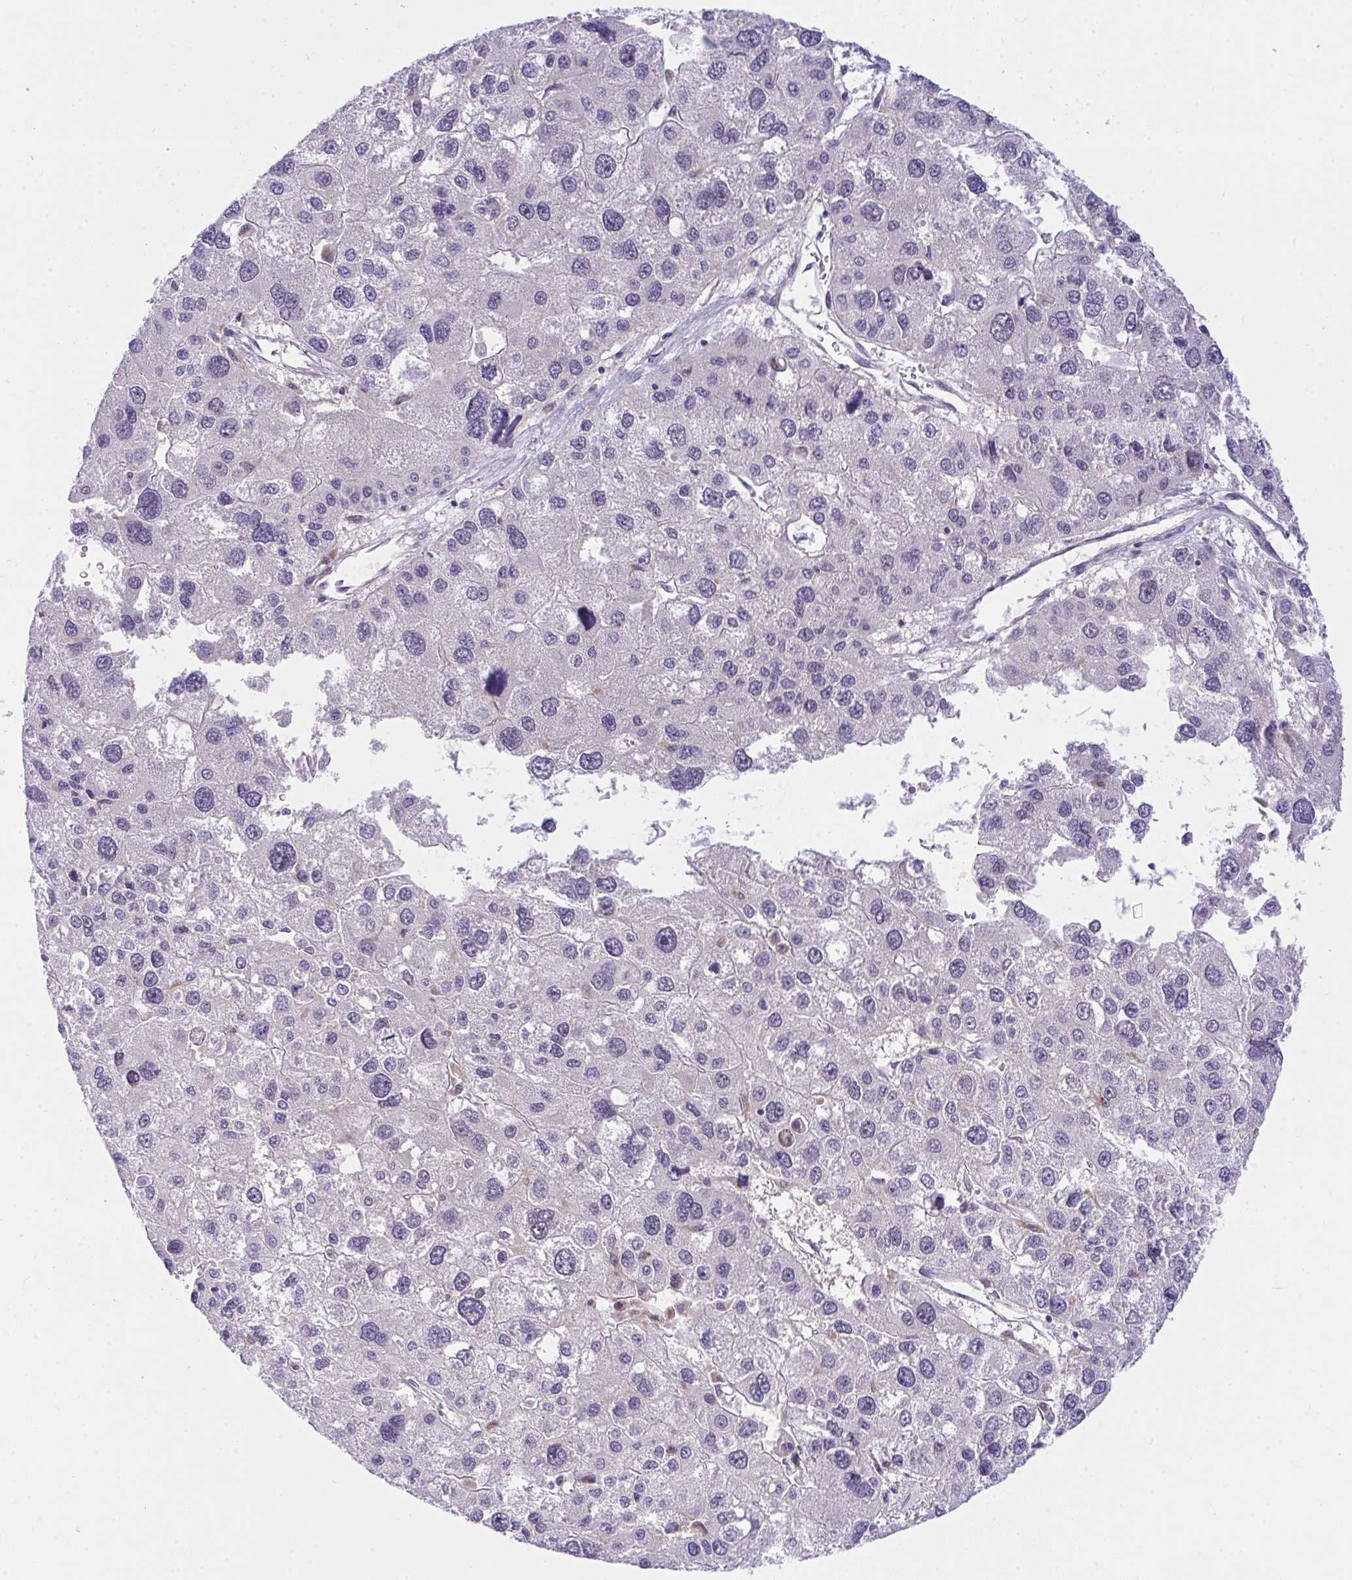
{"staining": {"intensity": "negative", "quantity": "none", "location": "none"}, "tissue": "liver cancer", "cell_type": "Tumor cells", "image_type": "cancer", "snomed": [{"axis": "morphology", "description": "Carcinoma, Hepatocellular, NOS"}, {"axis": "topography", "description": "Liver"}], "caption": "Photomicrograph shows no significant protein expression in tumor cells of liver cancer (hepatocellular carcinoma).", "gene": "HOXD12", "patient": {"sex": "male", "age": 73}}